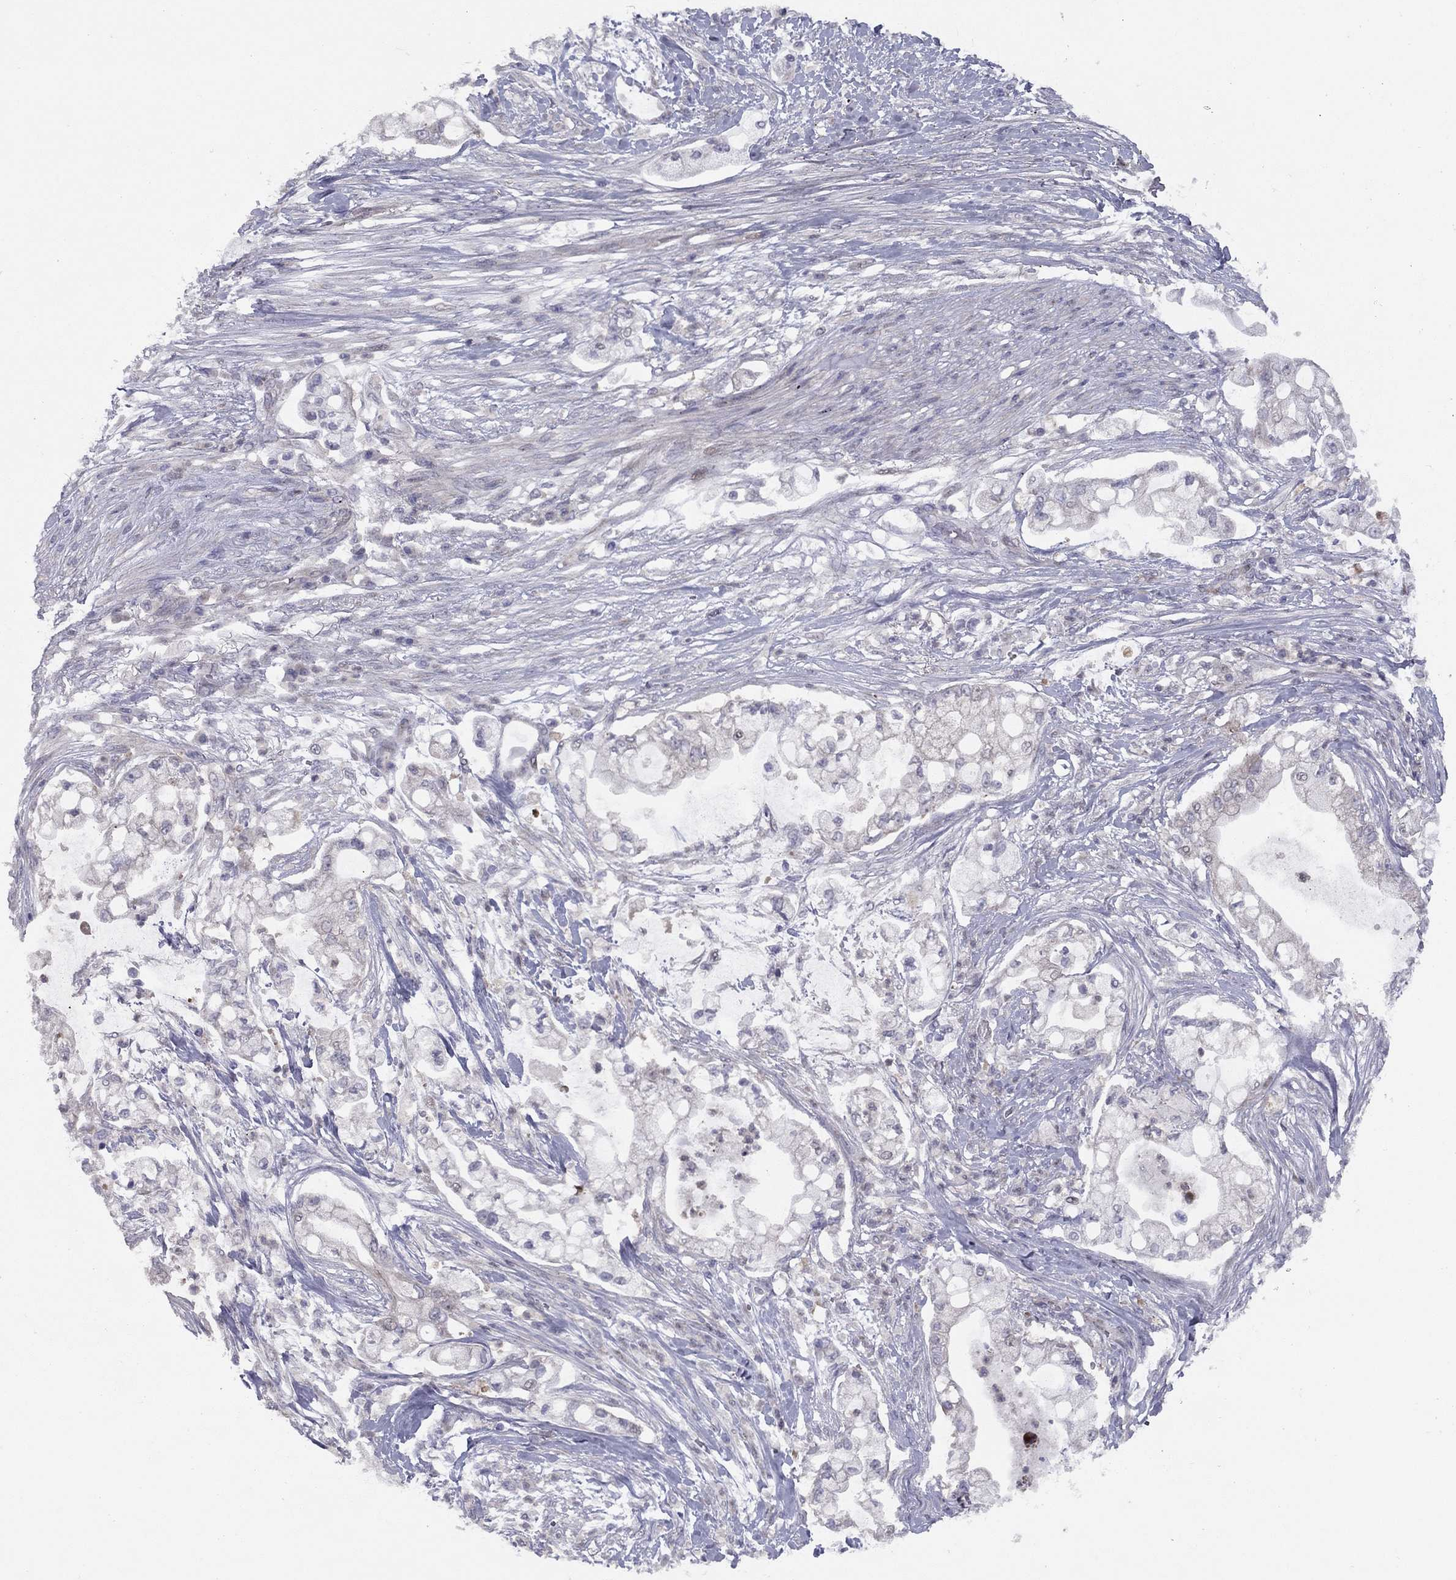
{"staining": {"intensity": "weak", "quantity": "<25%", "location": "cytoplasmic/membranous"}, "tissue": "pancreatic cancer", "cell_type": "Tumor cells", "image_type": "cancer", "snomed": [{"axis": "morphology", "description": "Adenocarcinoma, NOS"}, {"axis": "topography", "description": "Pancreas"}], "caption": "An immunohistochemistry photomicrograph of adenocarcinoma (pancreatic) is shown. There is no staining in tumor cells of adenocarcinoma (pancreatic).", "gene": "DUSP7", "patient": {"sex": "female", "age": 69}}